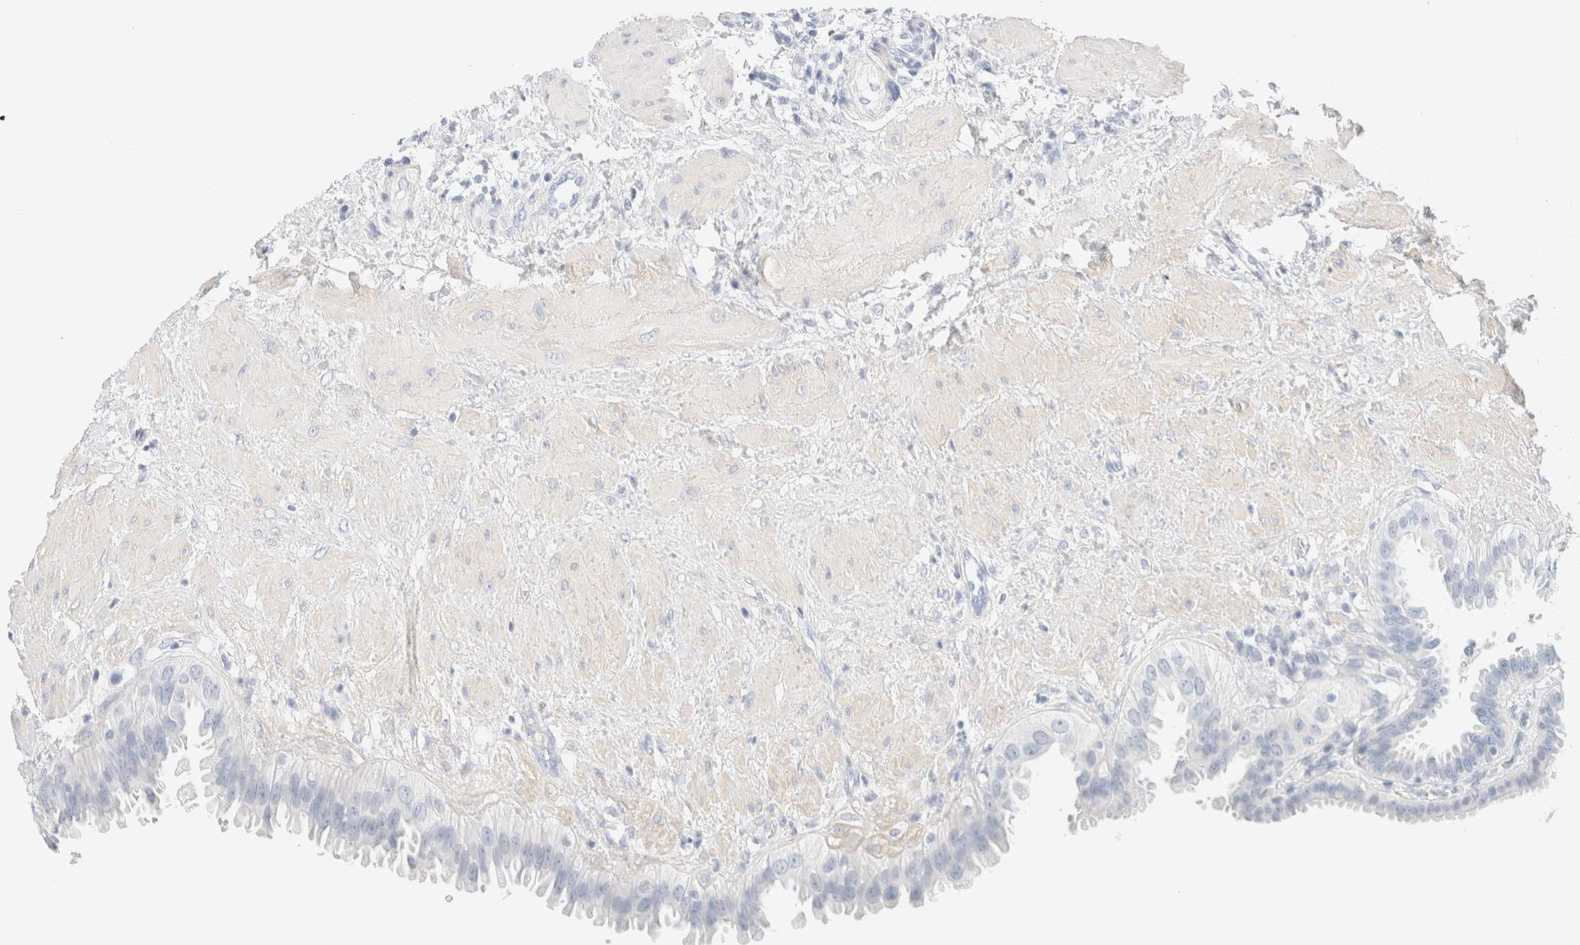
{"staining": {"intensity": "negative", "quantity": "none", "location": "none"}, "tissue": "fallopian tube", "cell_type": "Glandular cells", "image_type": "normal", "snomed": [{"axis": "morphology", "description": "Normal tissue, NOS"}, {"axis": "topography", "description": "Fallopian tube"}, {"axis": "topography", "description": "Placenta"}], "caption": "Immunohistochemistry of normal fallopian tube shows no expression in glandular cells.", "gene": "DPYS", "patient": {"sex": "female", "age": 34}}